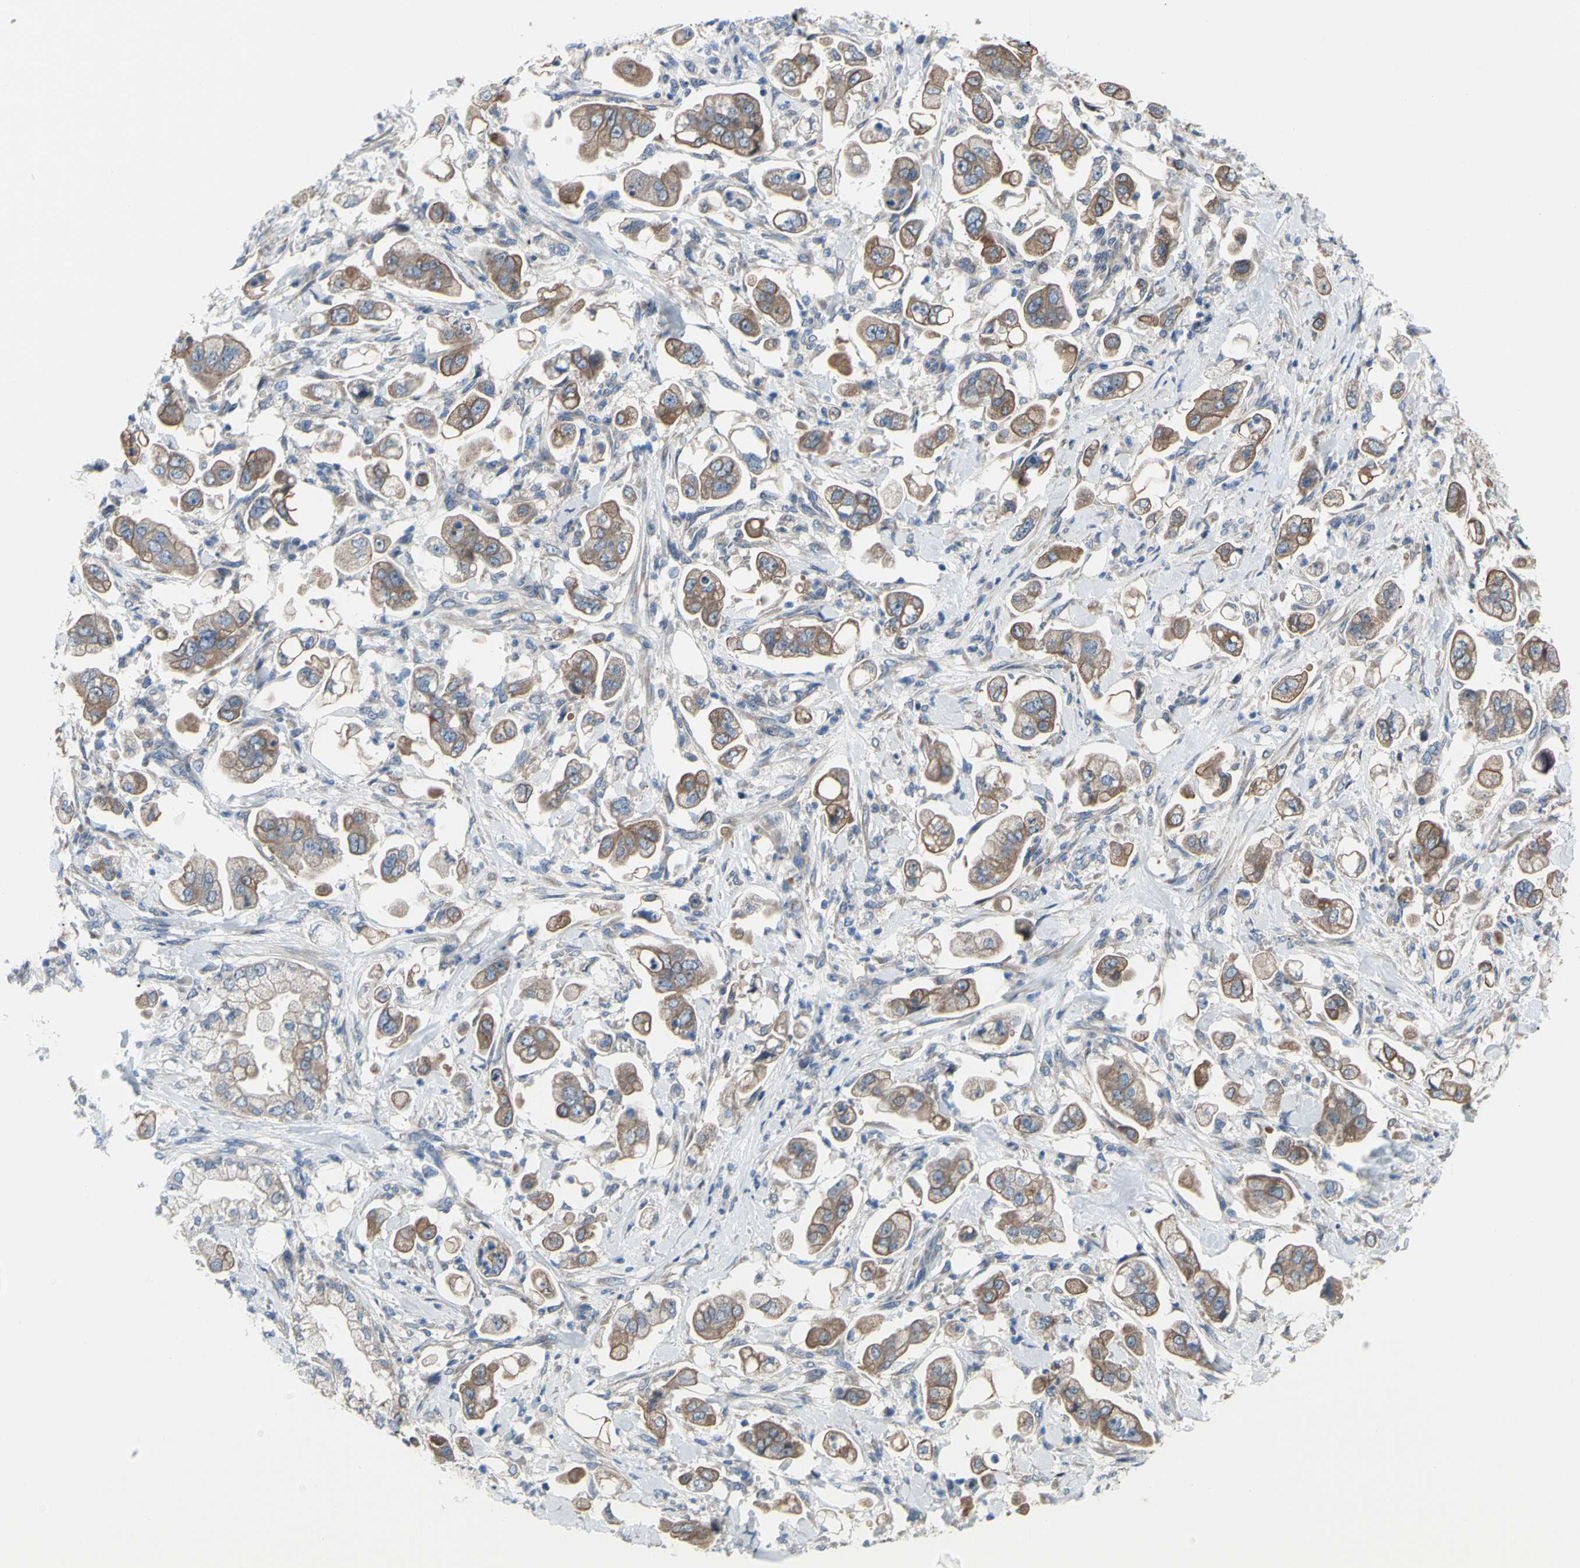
{"staining": {"intensity": "moderate", "quantity": ">75%", "location": "cytoplasmic/membranous"}, "tissue": "stomach cancer", "cell_type": "Tumor cells", "image_type": "cancer", "snomed": [{"axis": "morphology", "description": "Adenocarcinoma, NOS"}, {"axis": "topography", "description": "Stomach"}], "caption": "This image displays stomach cancer stained with immunohistochemistry (IHC) to label a protein in brown. The cytoplasmic/membranous of tumor cells show moderate positivity for the protein. Nuclei are counter-stained blue.", "gene": "GRAMD2B", "patient": {"sex": "male", "age": 62}}